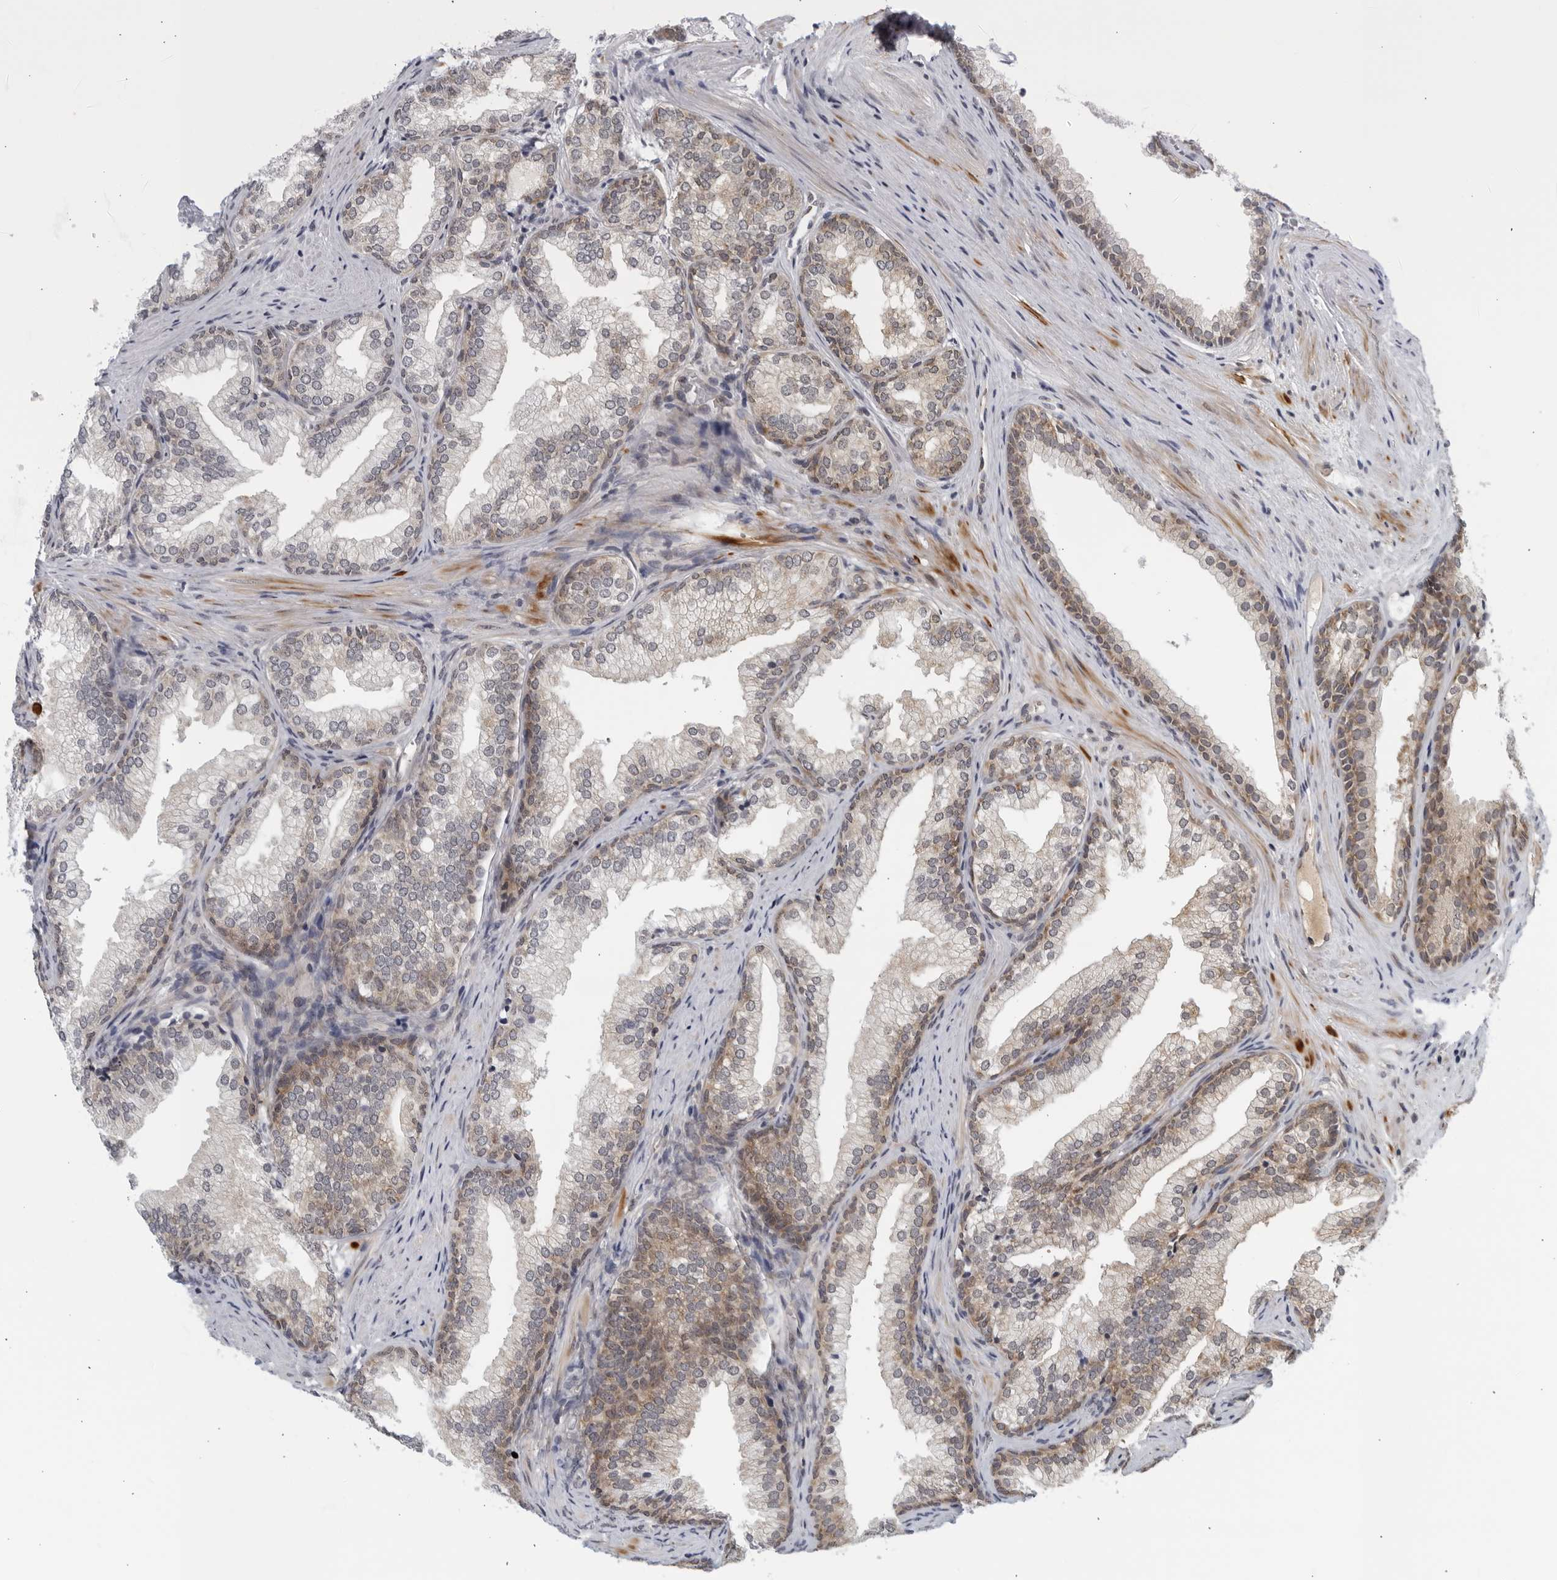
{"staining": {"intensity": "weak", "quantity": "25%-75%", "location": "cytoplasmic/membranous"}, "tissue": "prostate", "cell_type": "Glandular cells", "image_type": "normal", "snomed": [{"axis": "morphology", "description": "Normal tissue, NOS"}, {"axis": "topography", "description": "Prostate"}], "caption": "Immunohistochemical staining of normal human prostate reveals low levels of weak cytoplasmic/membranous positivity in about 25%-75% of glandular cells.", "gene": "RC3H1", "patient": {"sex": "male", "age": 76}}